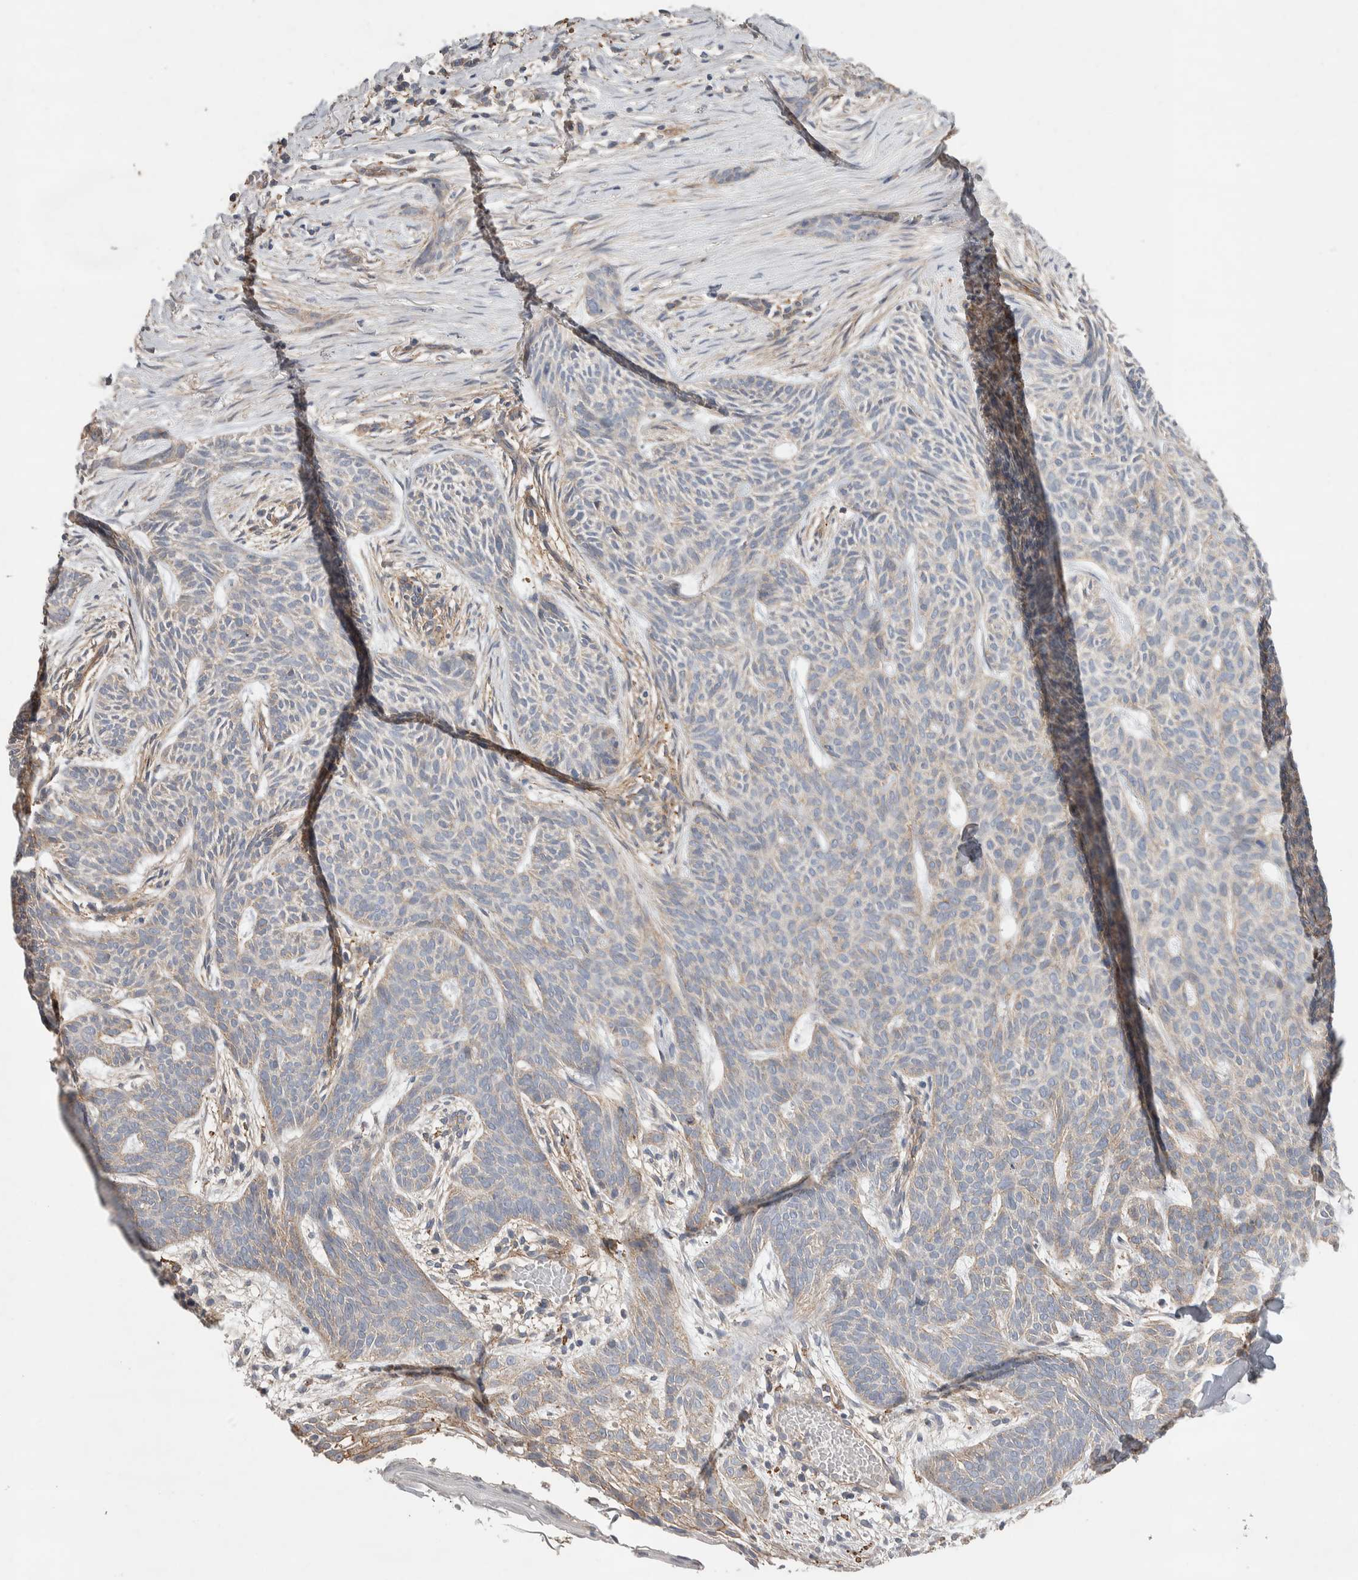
{"staining": {"intensity": "weak", "quantity": "<25%", "location": "cytoplasmic/membranous"}, "tissue": "skin cancer", "cell_type": "Tumor cells", "image_type": "cancer", "snomed": [{"axis": "morphology", "description": "Basal cell carcinoma"}, {"axis": "topography", "description": "Skin"}], "caption": "An IHC image of skin cancer is shown. There is no staining in tumor cells of skin cancer.", "gene": "GCNA", "patient": {"sex": "female", "age": 59}}